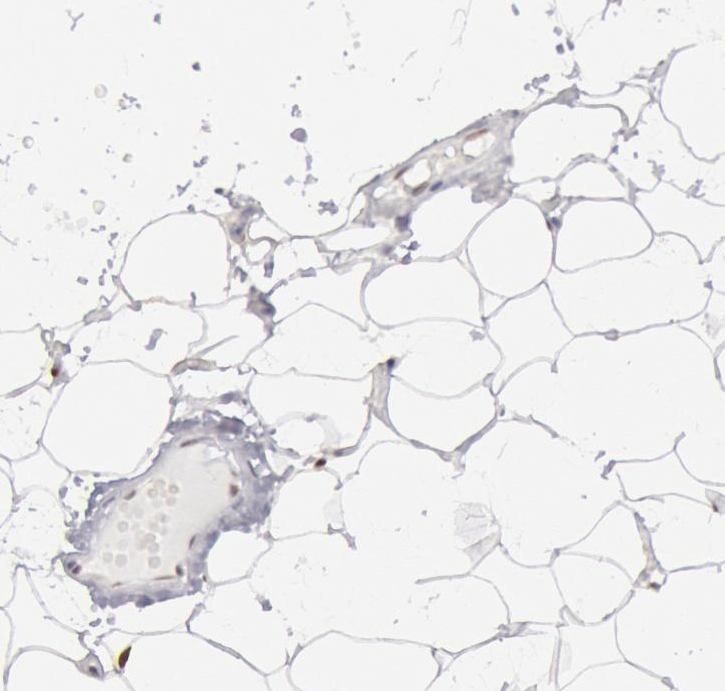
{"staining": {"intensity": "moderate", "quantity": ">75%", "location": "nuclear"}, "tissue": "adipose tissue", "cell_type": "Adipocytes", "image_type": "normal", "snomed": [{"axis": "morphology", "description": "Normal tissue, NOS"}, {"axis": "morphology", "description": "Fibrosis, NOS"}, {"axis": "topography", "description": "Breast"}], "caption": "Immunohistochemical staining of benign adipose tissue shows moderate nuclear protein expression in about >75% of adipocytes.", "gene": "SUB1", "patient": {"sex": "female", "age": 24}}